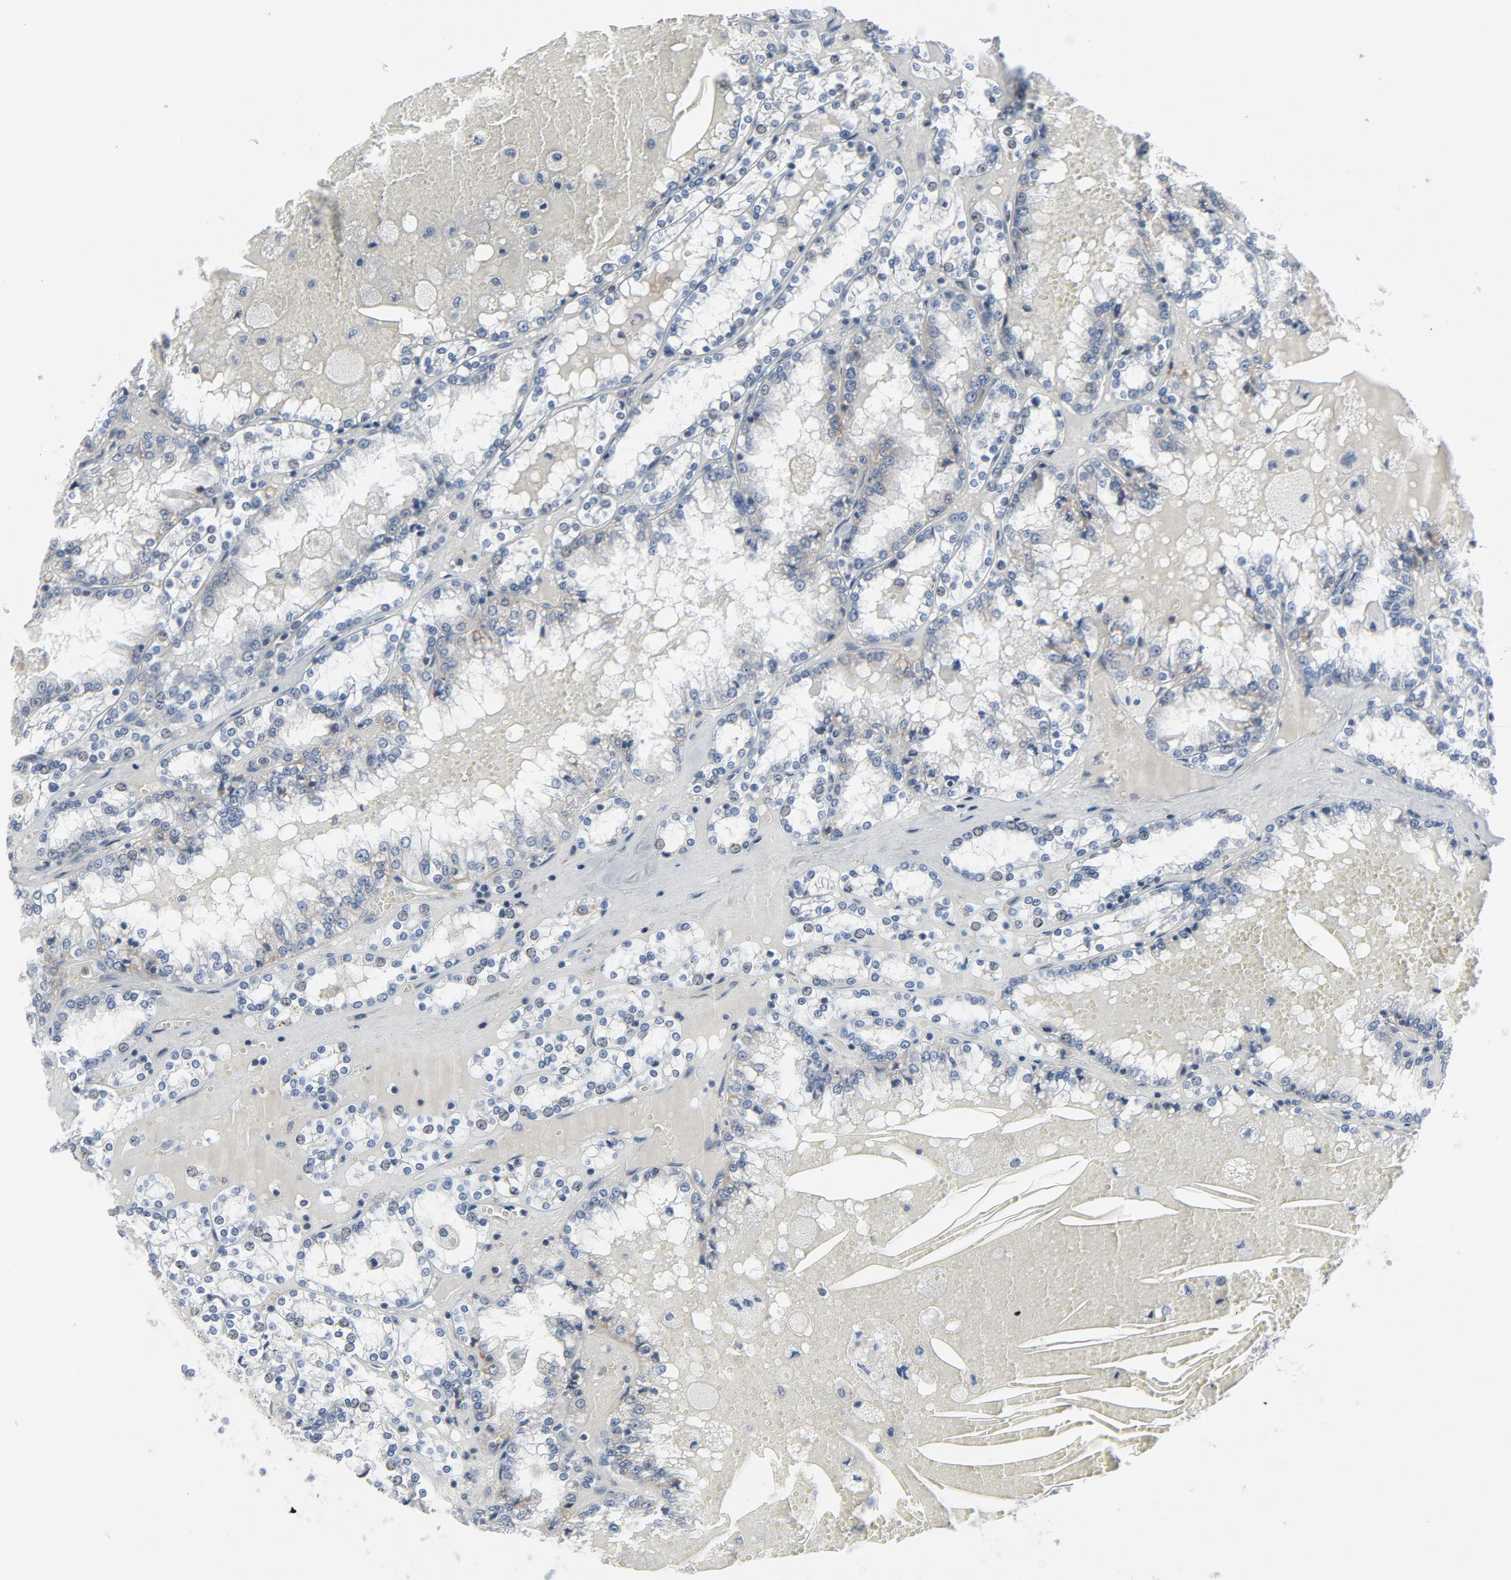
{"staining": {"intensity": "negative", "quantity": "none", "location": "none"}, "tissue": "renal cancer", "cell_type": "Tumor cells", "image_type": "cancer", "snomed": [{"axis": "morphology", "description": "Adenocarcinoma, NOS"}, {"axis": "topography", "description": "Kidney"}], "caption": "DAB immunohistochemical staining of adenocarcinoma (renal) displays no significant staining in tumor cells.", "gene": "GPX2", "patient": {"sex": "female", "age": 56}}